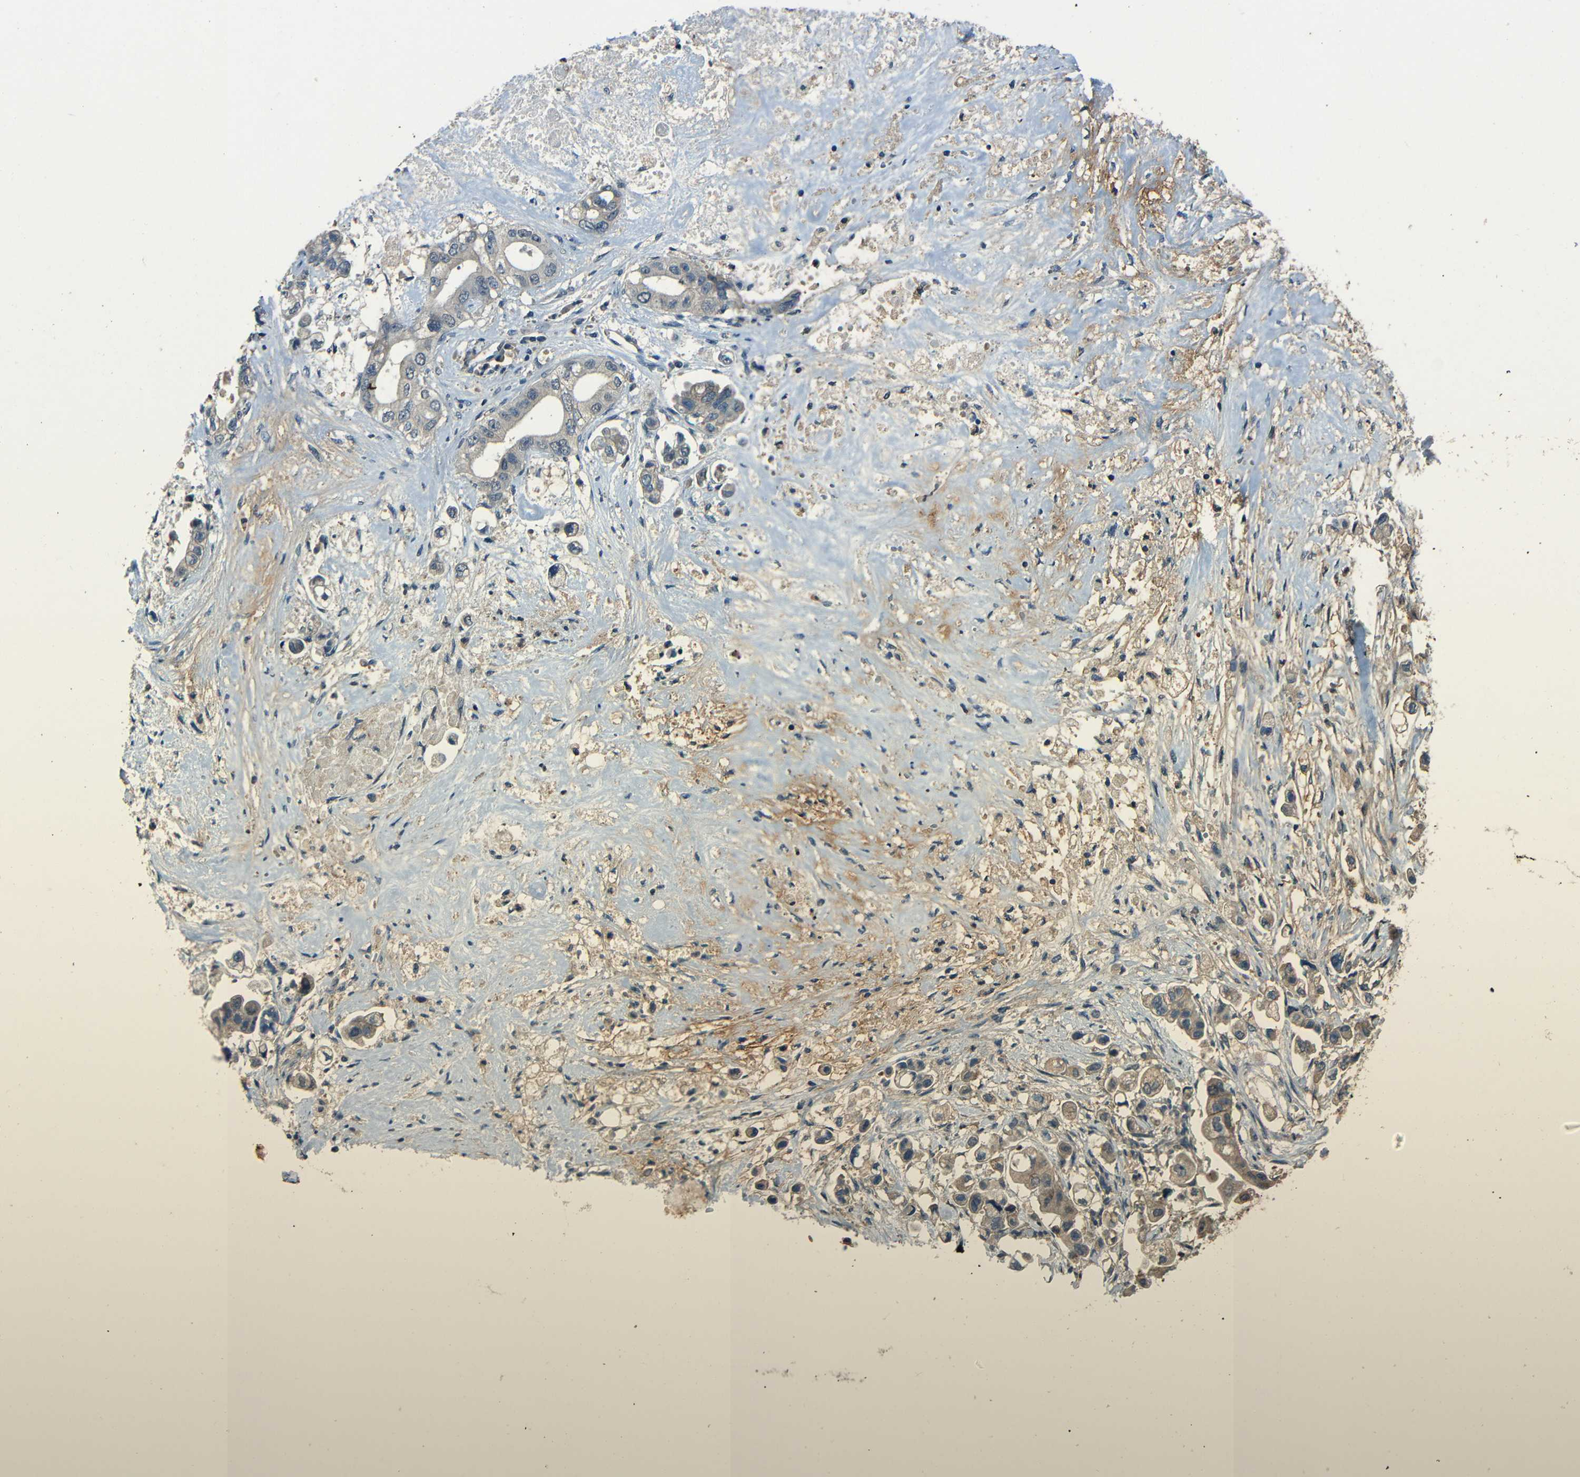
{"staining": {"intensity": "negative", "quantity": "none", "location": "none"}, "tissue": "stomach cancer", "cell_type": "Tumor cells", "image_type": "cancer", "snomed": [{"axis": "morphology", "description": "Adenocarcinoma, NOS"}, {"axis": "topography", "description": "Stomach"}], "caption": "High power microscopy photomicrograph of an immunohistochemistry (IHC) image of stomach cancer (adenocarcinoma), revealing no significant staining in tumor cells.", "gene": "SLA", "patient": {"sex": "male", "age": 62}}